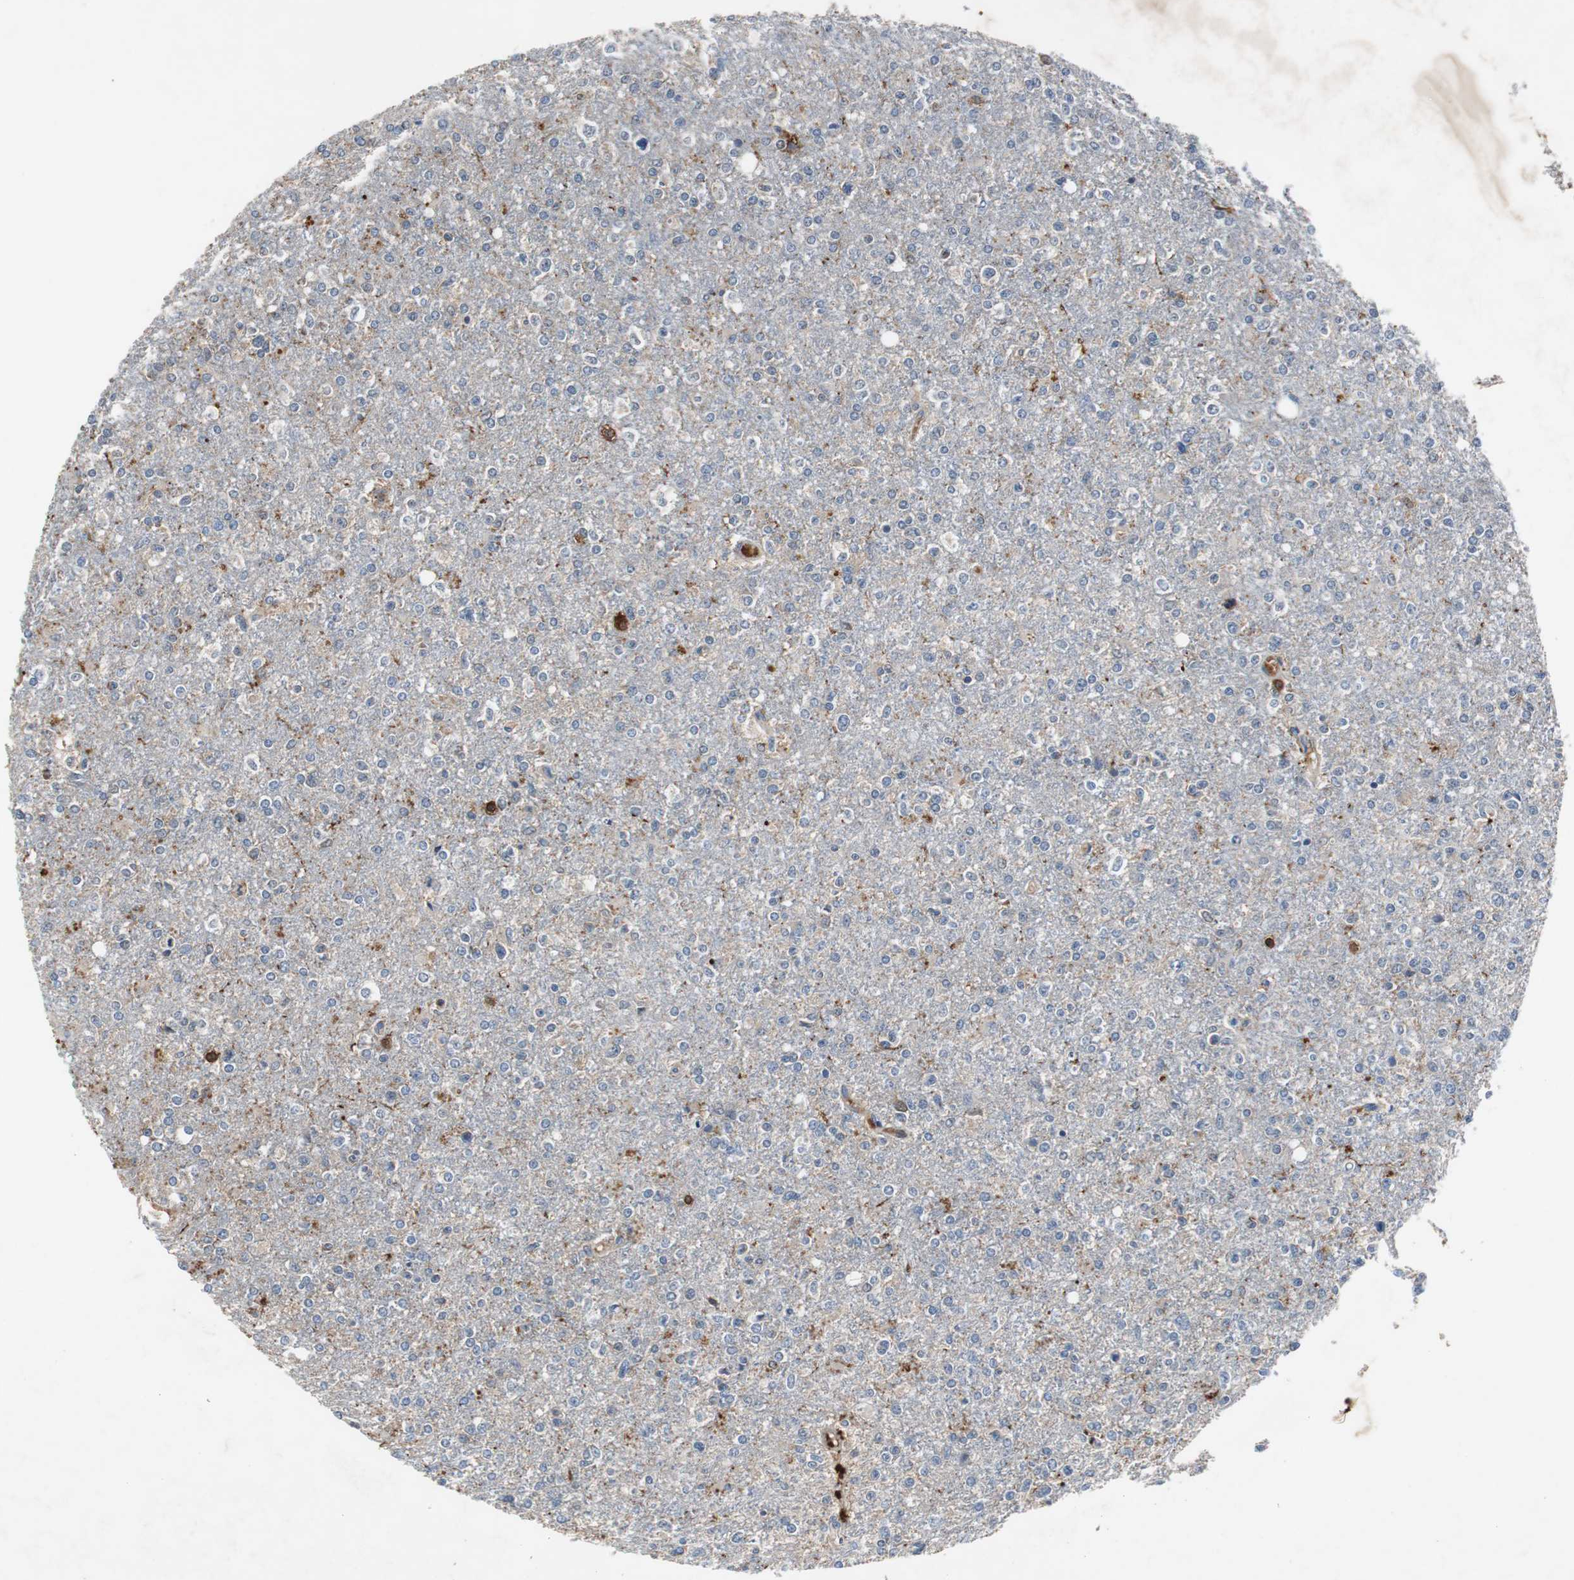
{"staining": {"intensity": "moderate", "quantity": "<25%", "location": "cytoplasmic/membranous"}, "tissue": "glioma", "cell_type": "Tumor cells", "image_type": "cancer", "snomed": [{"axis": "morphology", "description": "Glioma, malignant, High grade"}, {"axis": "topography", "description": "Cerebral cortex"}], "caption": "Glioma stained with immunohistochemistry exhibits moderate cytoplasmic/membranous positivity in about <25% of tumor cells.", "gene": "CALB2", "patient": {"sex": "male", "age": 76}}